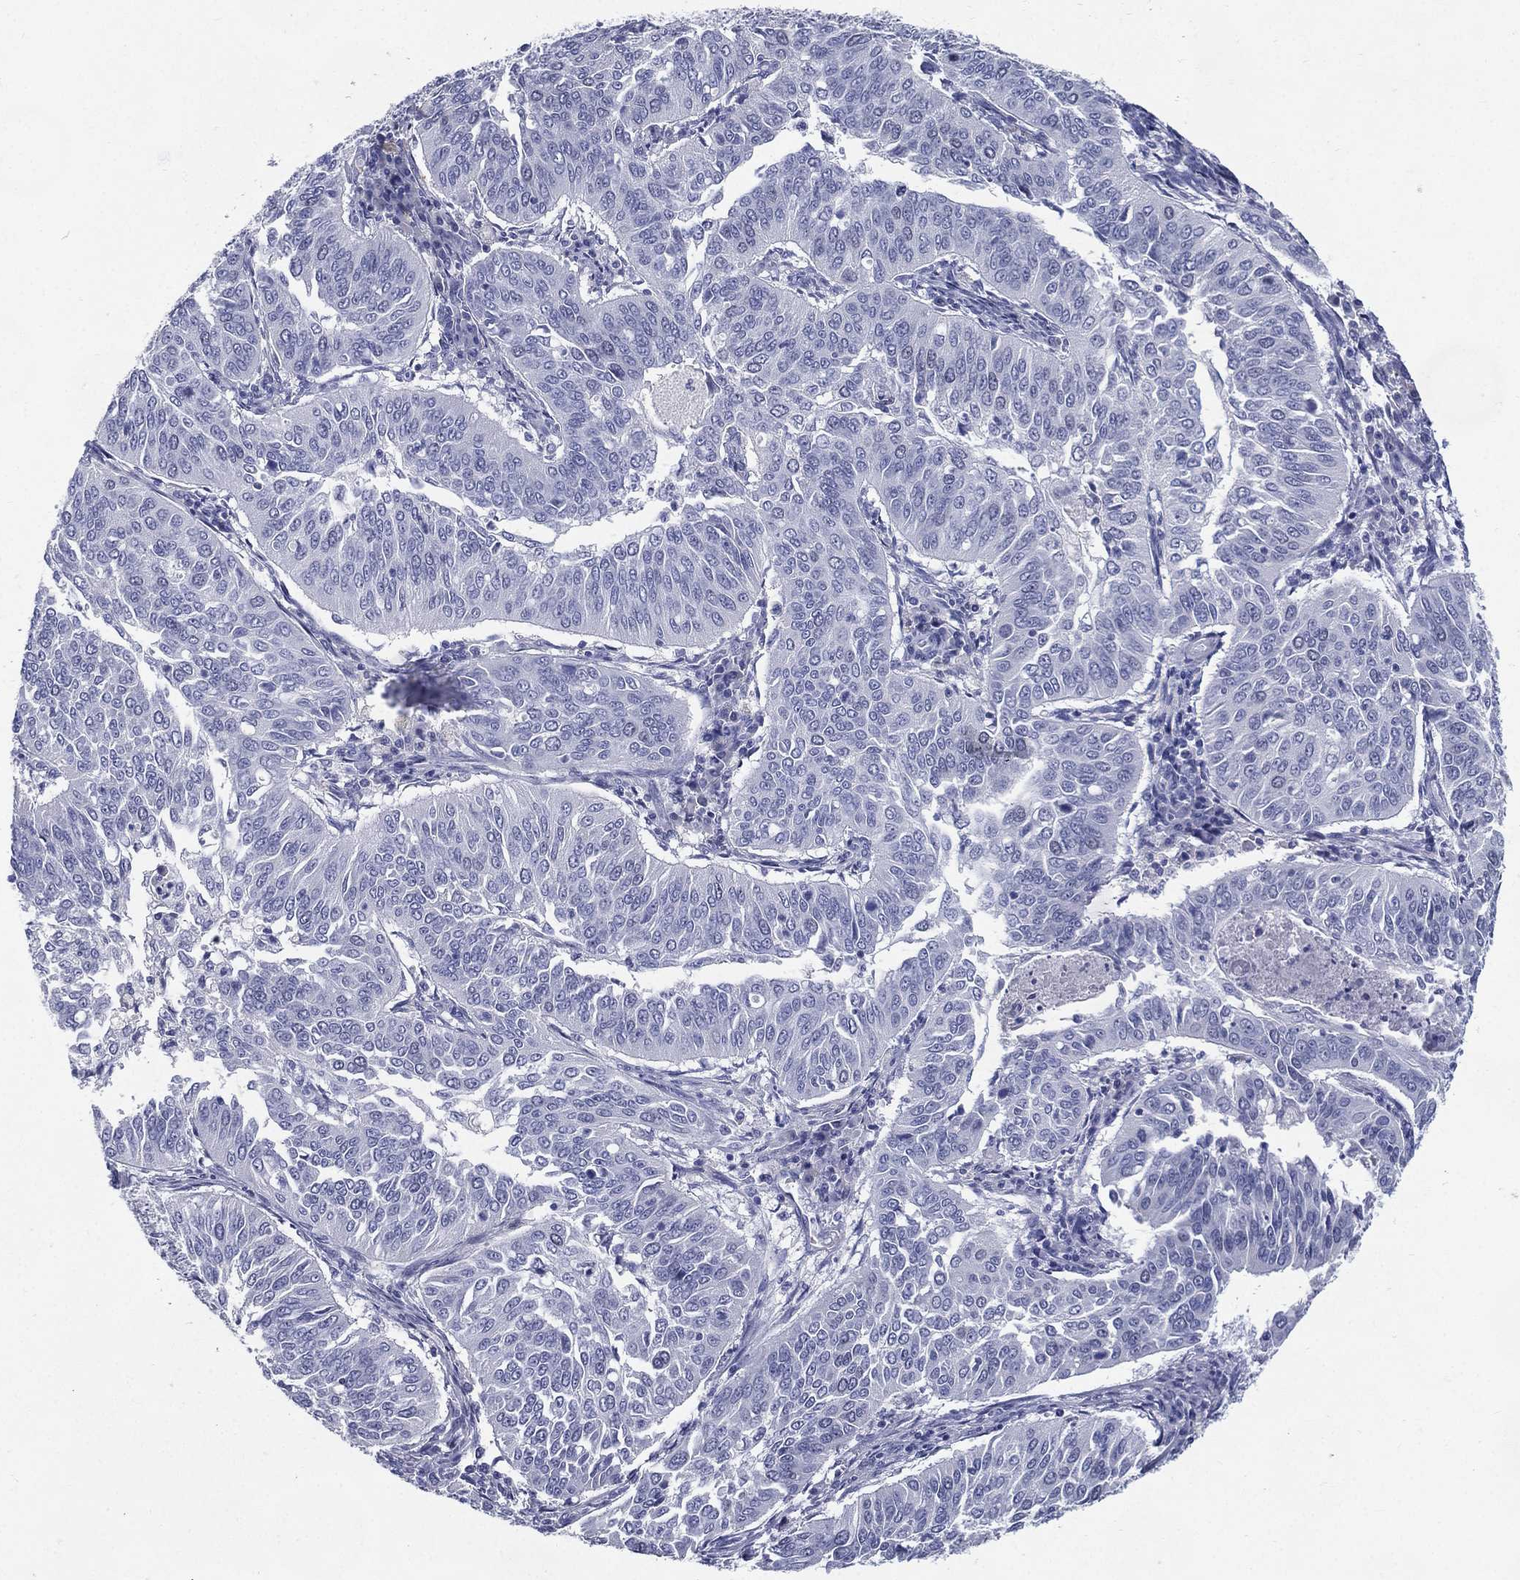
{"staining": {"intensity": "negative", "quantity": "none", "location": "none"}, "tissue": "cervical cancer", "cell_type": "Tumor cells", "image_type": "cancer", "snomed": [{"axis": "morphology", "description": "Normal tissue, NOS"}, {"axis": "morphology", "description": "Squamous cell carcinoma, NOS"}, {"axis": "topography", "description": "Cervix"}], "caption": "A high-resolution photomicrograph shows immunohistochemistry staining of cervical cancer (squamous cell carcinoma), which reveals no significant positivity in tumor cells.", "gene": "KIF2C", "patient": {"sex": "female", "age": 39}}